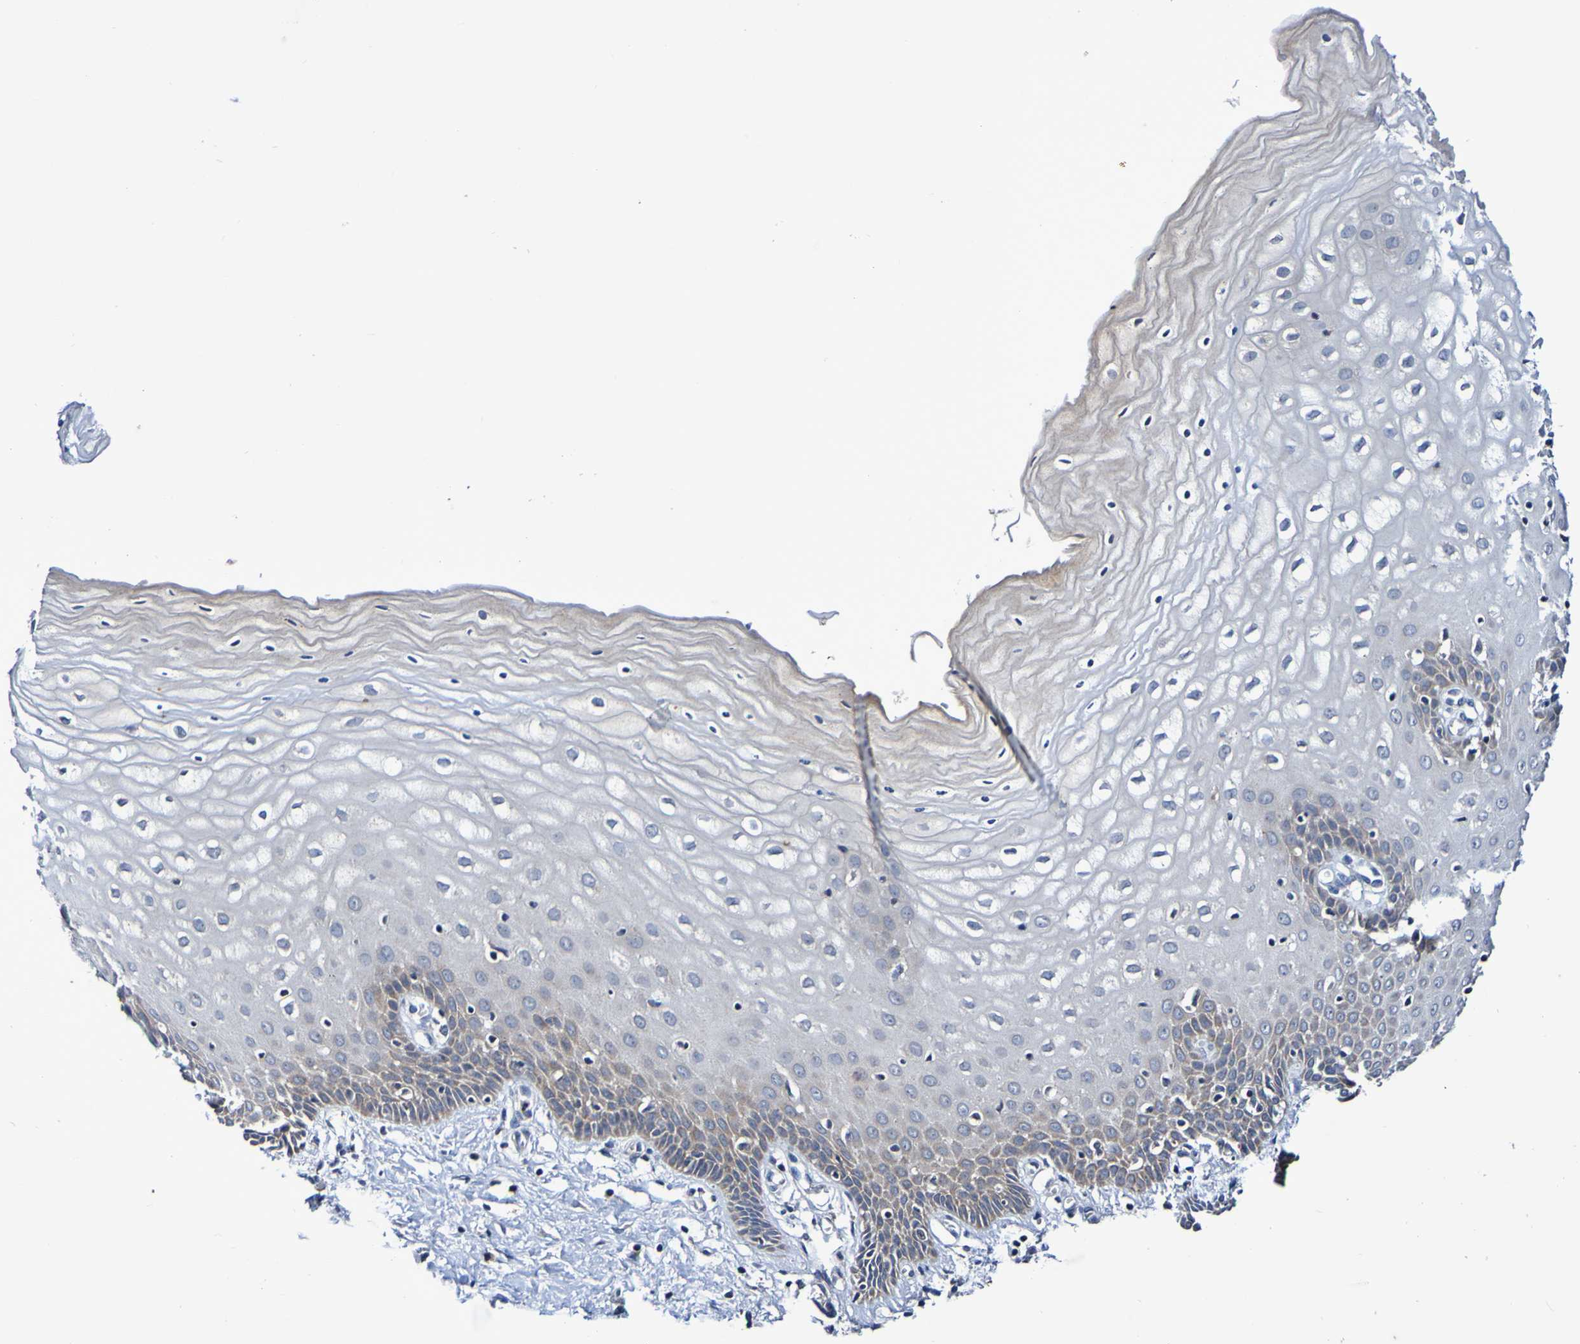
{"staining": {"intensity": "moderate", "quantity": ">75%", "location": "cytoplasmic/membranous"}, "tissue": "cervix", "cell_type": "Glandular cells", "image_type": "normal", "snomed": [{"axis": "morphology", "description": "Normal tissue, NOS"}, {"axis": "topography", "description": "Cervix"}], "caption": "Cervix stained with DAB (3,3'-diaminobenzidine) IHC displays medium levels of moderate cytoplasmic/membranous positivity in approximately >75% of glandular cells. (DAB (3,3'-diaminobenzidine) IHC with brightfield microscopy, high magnification).", "gene": "PTP4A2", "patient": {"sex": "female", "age": 55}}